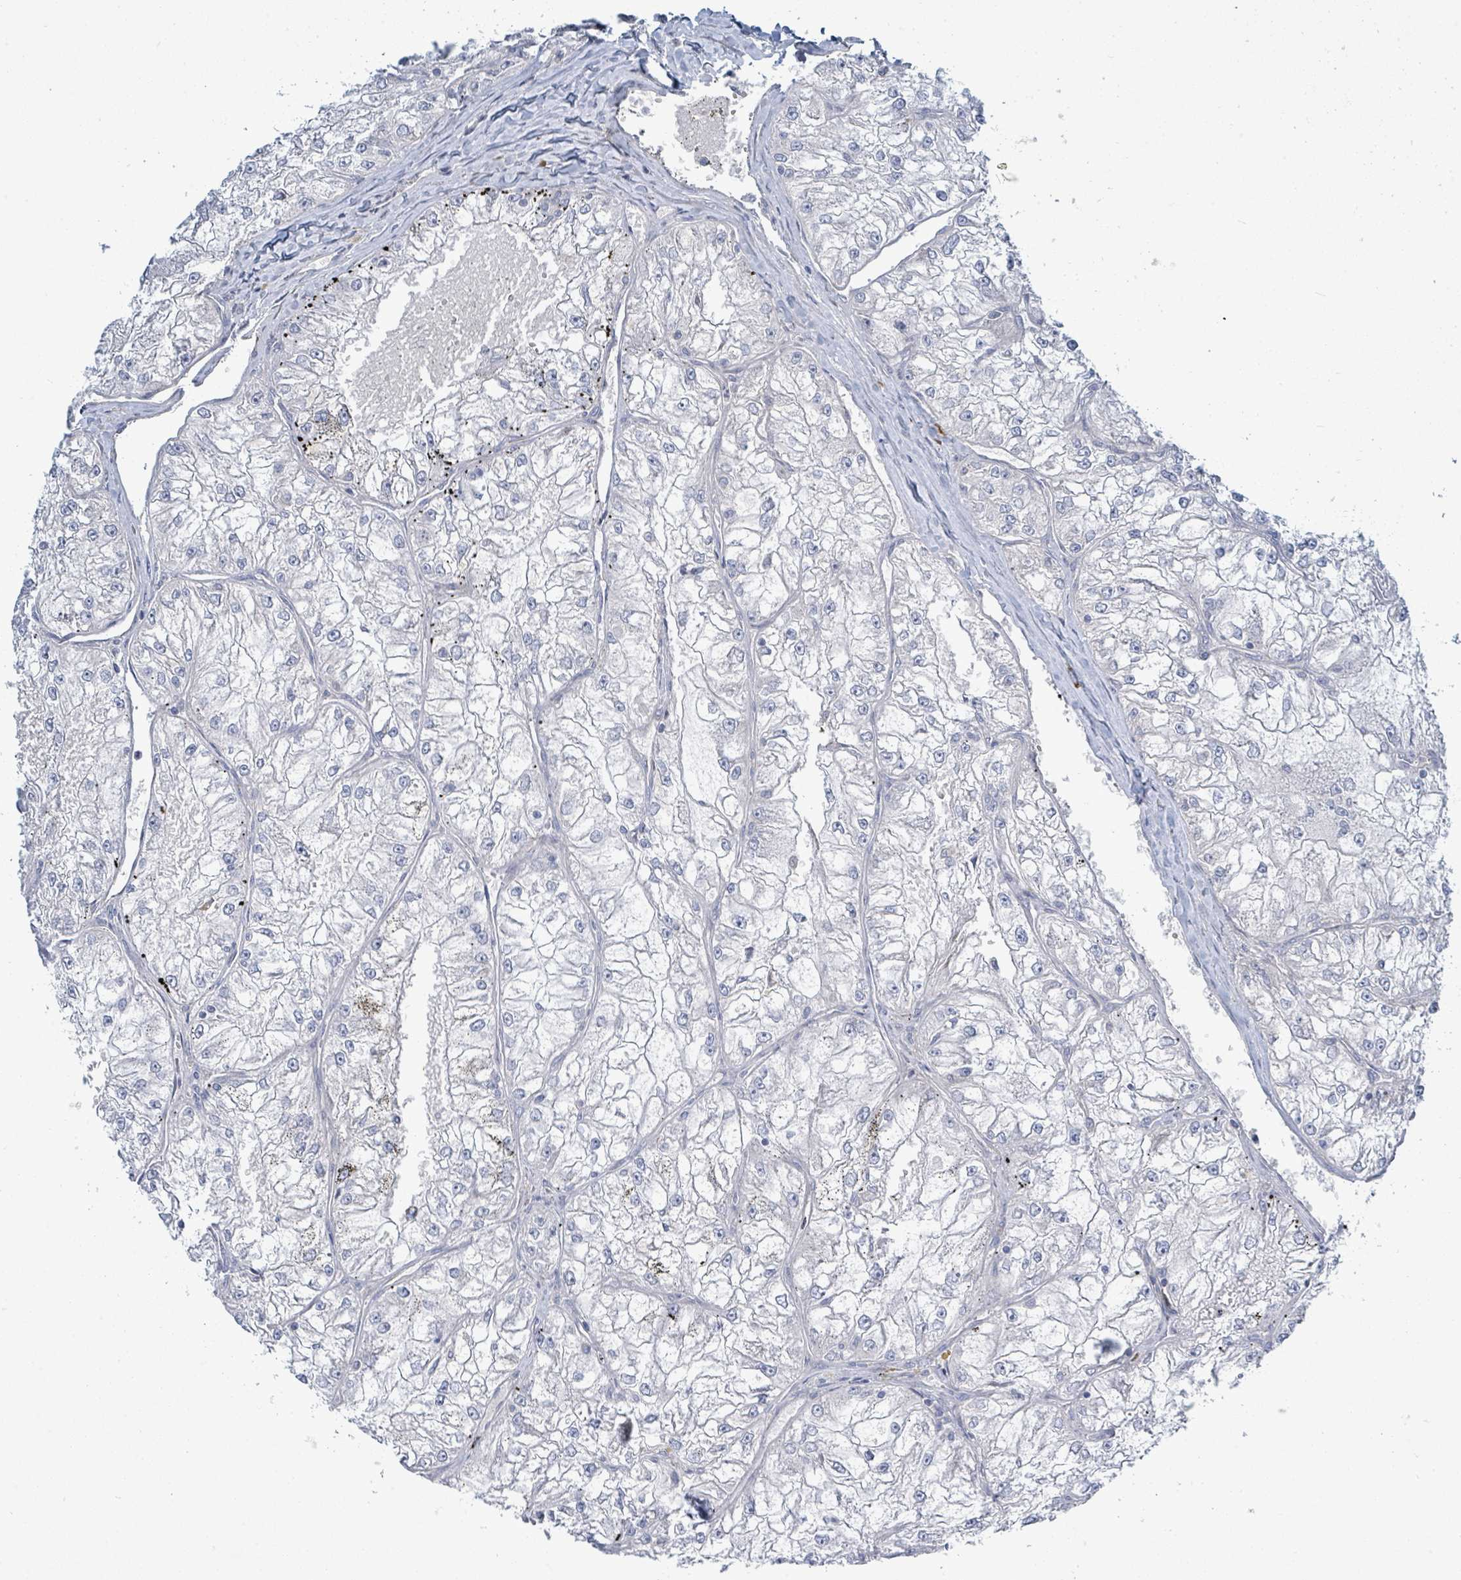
{"staining": {"intensity": "negative", "quantity": "none", "location": "none"}, "tissue": "renal cancer", "cell_type": "Tumor cells", "image_type": "cancer", "snomed": [{"axis": "morphology", "description": "Adenocarcinoma, NOS"}, {"axis": "topography", "description": "Kidney"}], "caption": "The immunohistochemistry (IHC) image has no significant staining in tumor cells of renal cancer (adenocarcinoma) tissue.", "gene": "SIRPB1", "patient": {"sex": "female", "age": 72}}